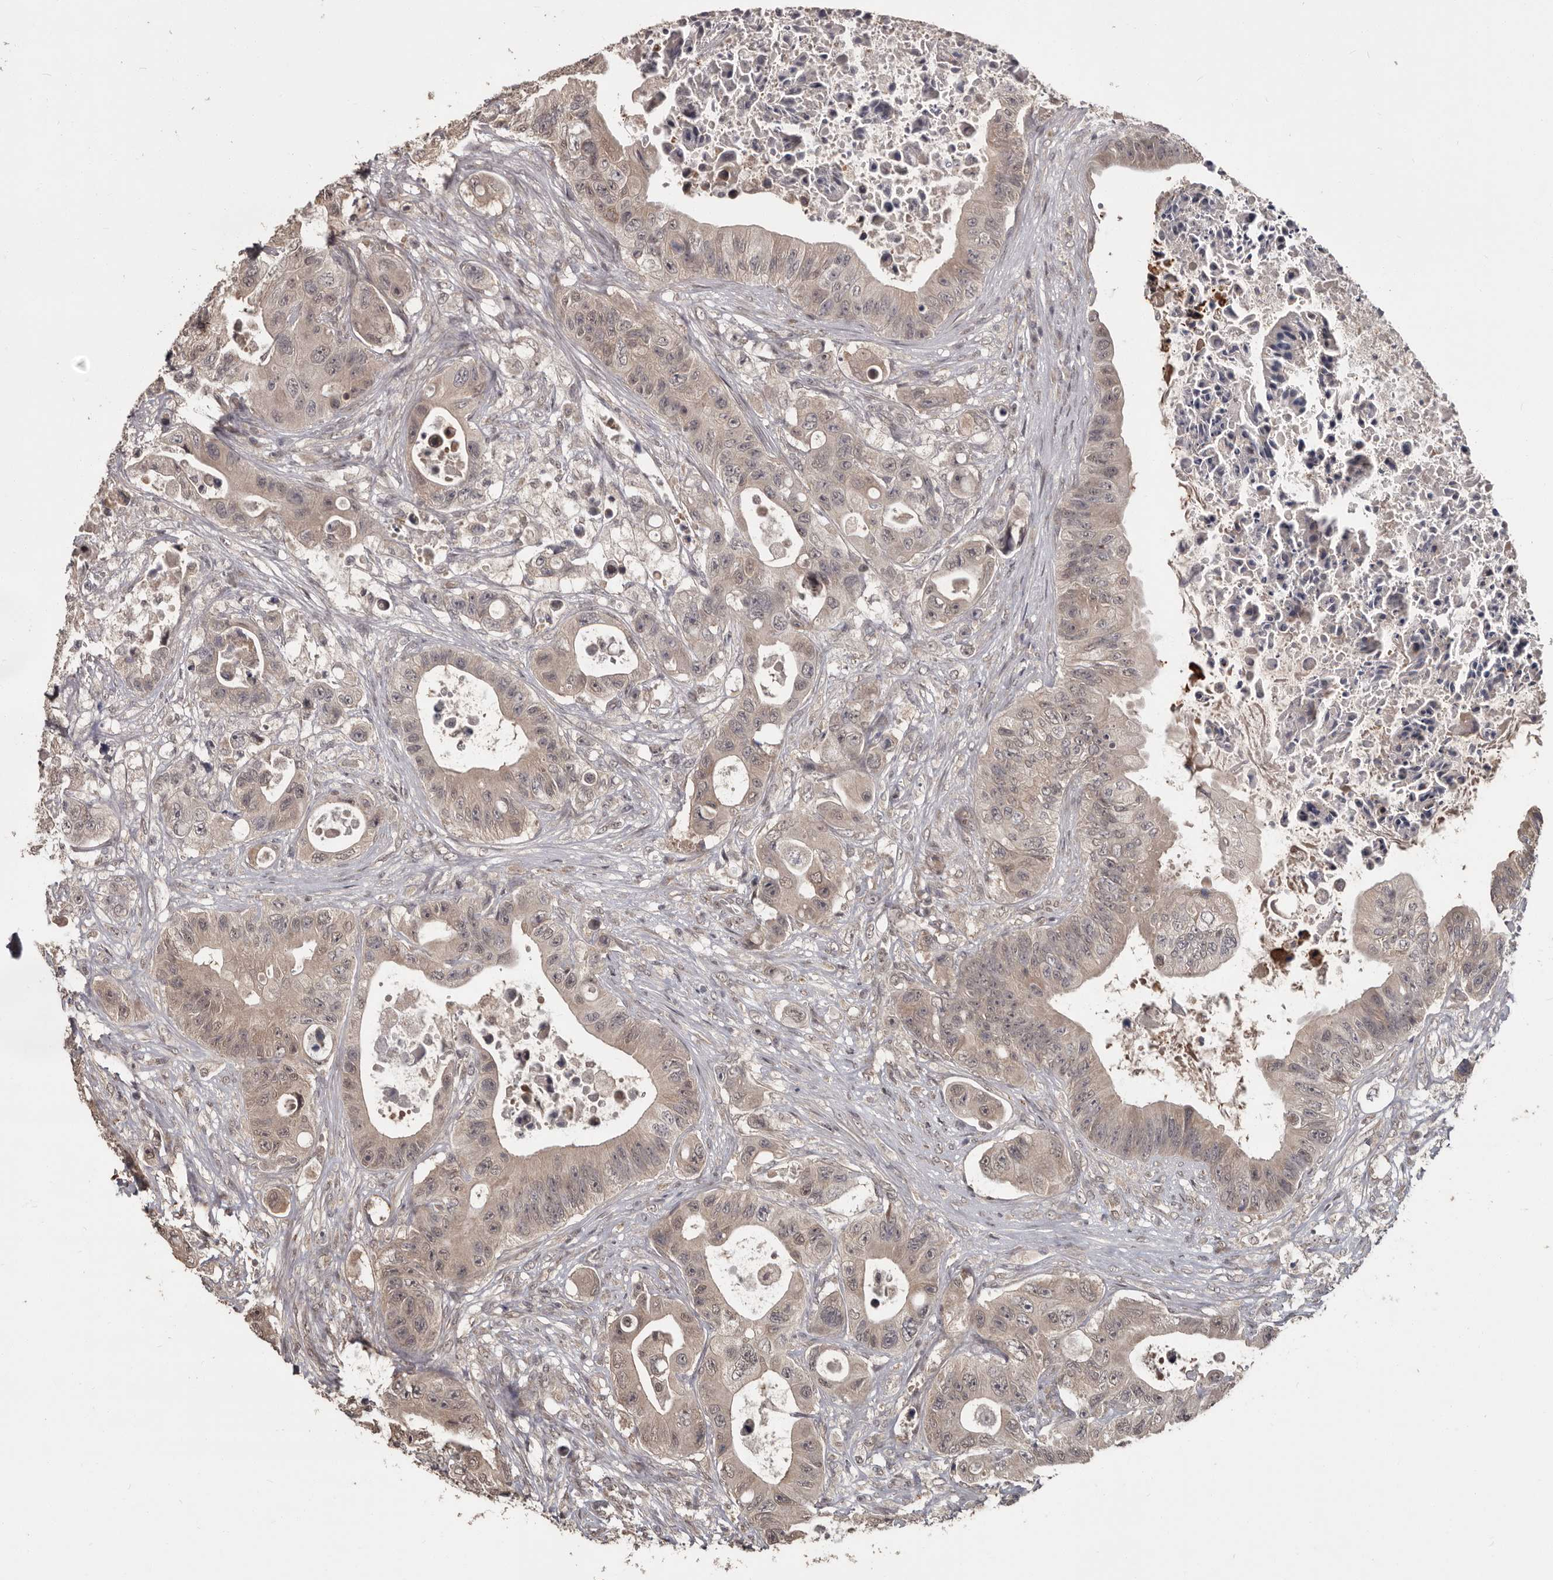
{"staining": {"intensity": "weak", "quantity": ">75%", "location": "cytoplasmic/membranous"}, "tissue": "colorectal cancer", "cell_type": "Tumor cells", "image_type": "cancer", "snomed": [{"axis": "morphology", "description": "Adenocarcinoma, NOS"}, {"axis": "topography", "description": "Colon"}], "caption": "This histopathology image reveals adenocarcinoma (colorectal) stained with immunohistochemistry (IHC) to label a protein in brown. The cytoplasmic/membranous of tumor cells show weak positivity for the protein. Nuclei are counter-stained blue.", "gene": "ZFP14", "patient": {"sex": "female", "age": 46}}